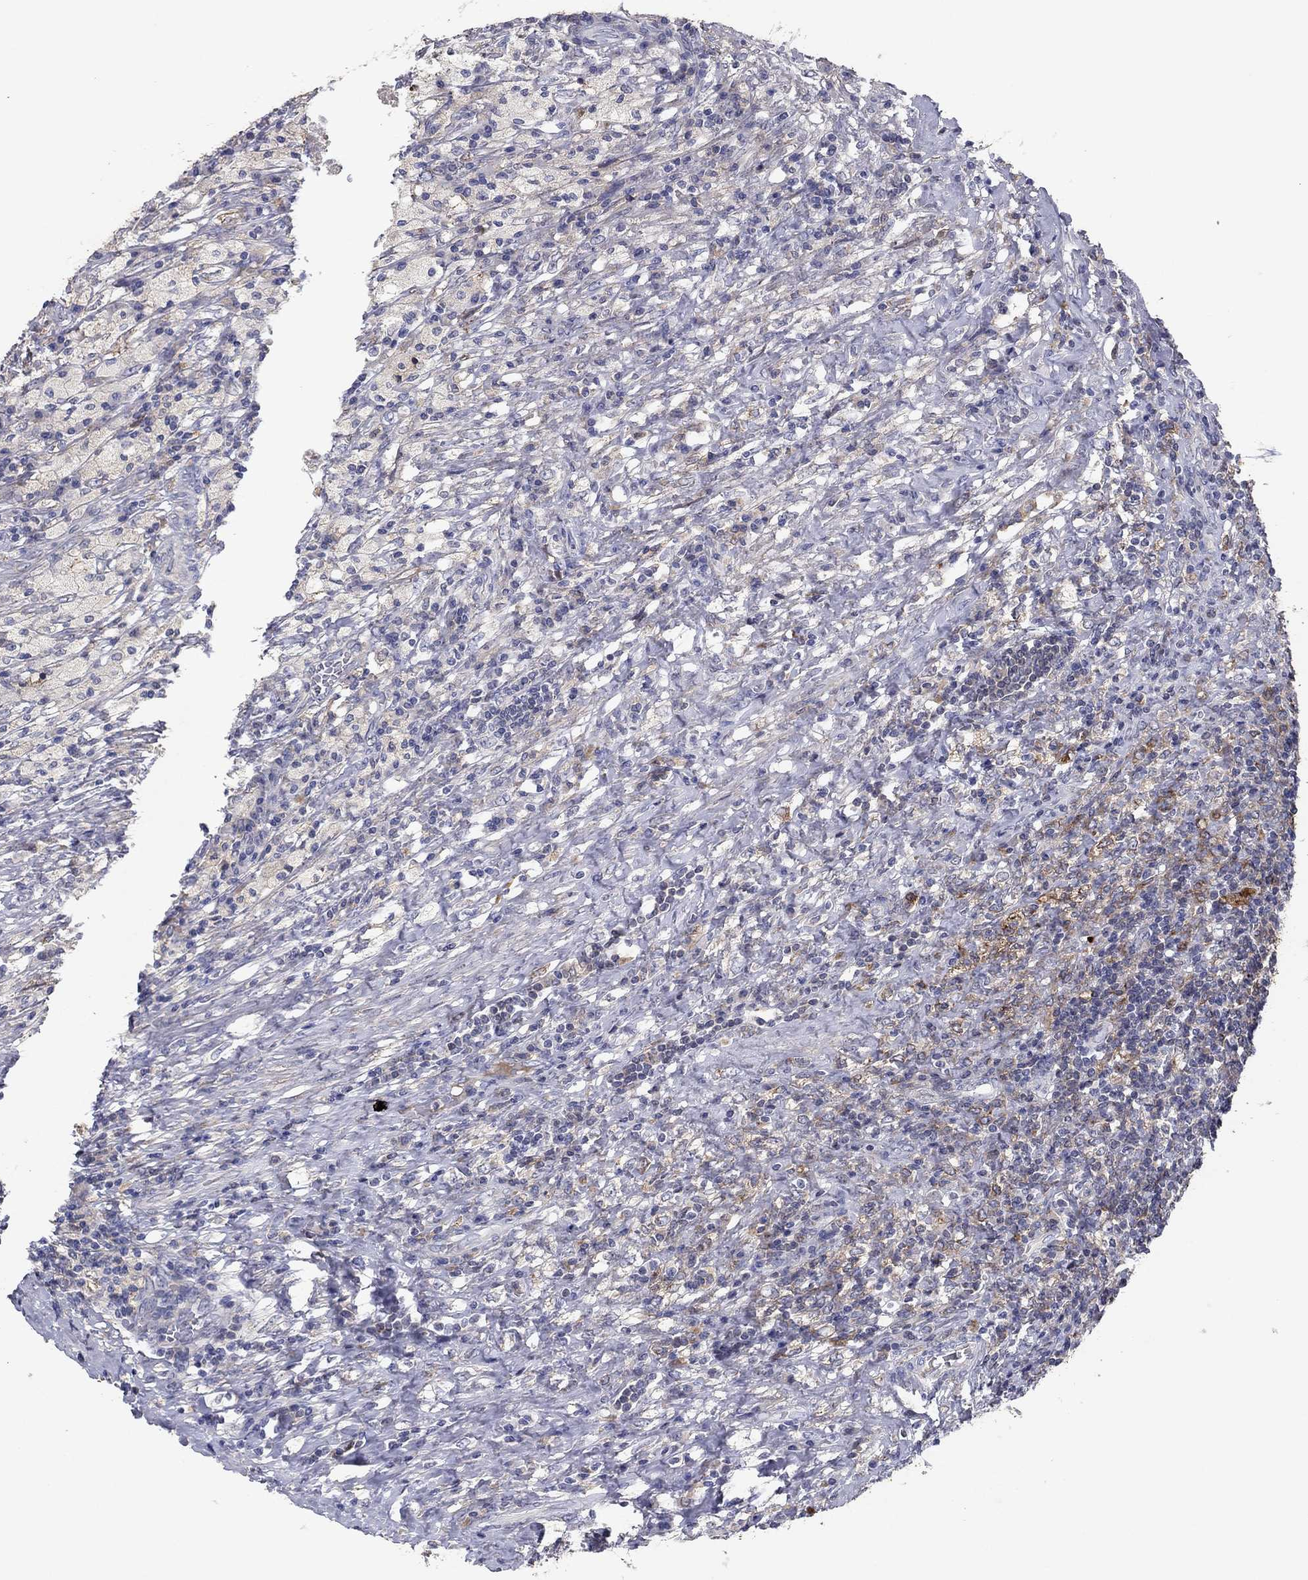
{"staining": {"intensity": "negative", "quantity": "none", "location": "none"}, "tissue": "testis cancer", "cell_type": "Tumor cells", "image_type": "cancer", "snomed": [{"axis": "morphology", "description": "Necrosis, NOS"}, {"axis": "morphology", "description": "Carcinoma, Embryonal, NOS"}, {"axis": "topography", "description": "Testis"}], "caption": "Immunohistochemistry (IHC) of human testis embryonal carcinoma reveals no positivity in tumor cells.", "gene": "PTGDS", "patient": {"sex": "male", "age": 19}}